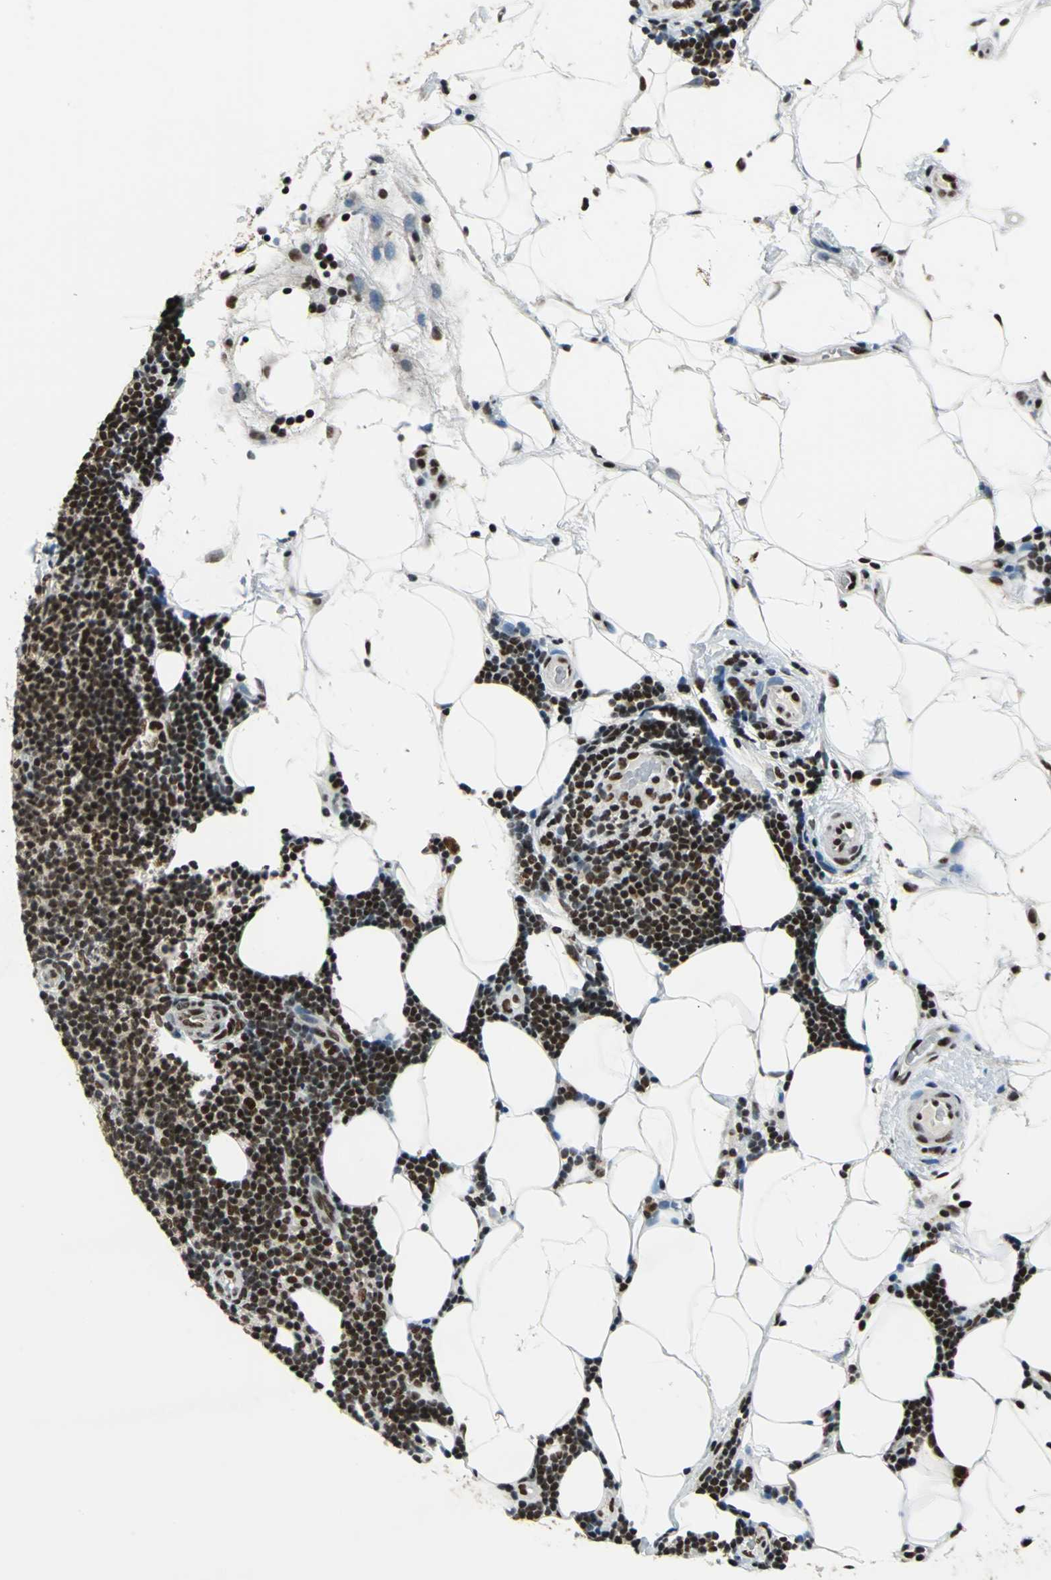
{"staining": {"intensity": "strong", "quantity": ">75%", "location": "nuclear"}, "tissue": "lymphoma", "cell_type": "Tumor cells", "image_type": "cancer", "snomed": [{"axis": "morphology", "description": "Malignant lymphoma, non-Hodgkin's type, Low grade"}, {"axis": "topography", "description": "Lymph node"}], "caption": "Immunohistochemistry (IHC) (DAB (3,3'-diaminobenzidine)) staining of lymphoma shows strong nuclear protein positivity in approximately >75% of tumor cells. Using DAB (brown) and hematoxylin (blue) stains, captured at high magnification using brightfield microscopy.", "gene": "BCLAF1", "patient": {"sex": "male", "age": 83}}